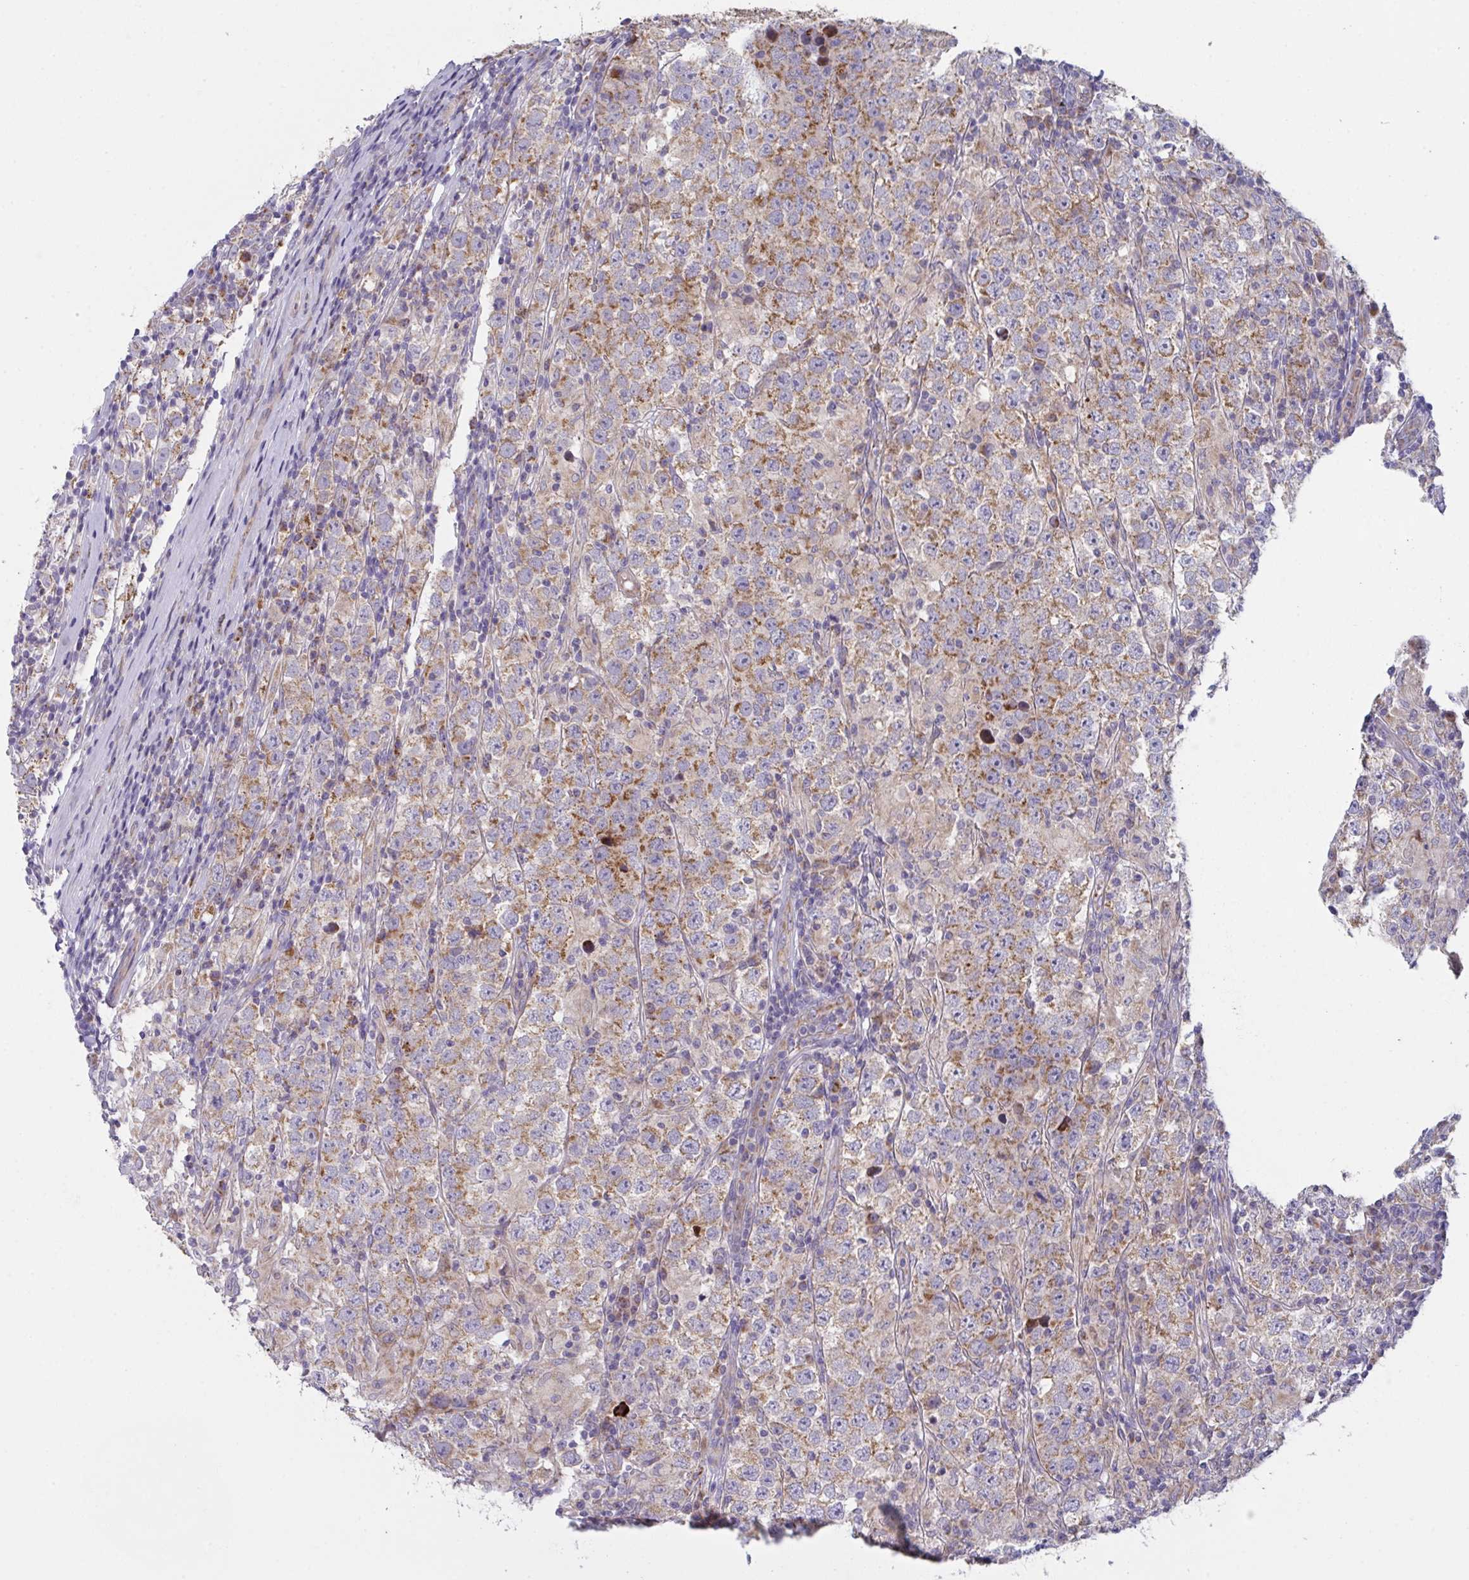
{"staining": {"intensity": "moderate", "quantity": ">75%", "location": "cytoplasmic/membranous"}, "tissue": "testis cancer", "cell_type": "Tumor cells", "image_type": "cancer", "snomed": [{"axis": "morphology", "description": "Normal tissue, NOS"}, {"axis": "morphology", "description": "Urothelial carcinoma, High grade"}, {"axis": "morphology", "description": "Seminoma, NOS"}, {"axis": "morphology", "description": "Carcinoma, Embryonal, NOS"}, {"axis": "topography", "description": "Urinary bladder"}, {"axis": "topography", "description": "Testis"}], "caption": "This is a histology image of immunohistochemistry (IHC) staining of testis embryonal carcinoma, which shows moderate staining in the cytoplasmic/membranous of tumor cells.", "gene": "MRPS2", "patient": {"sex": "male", "age": 41}}